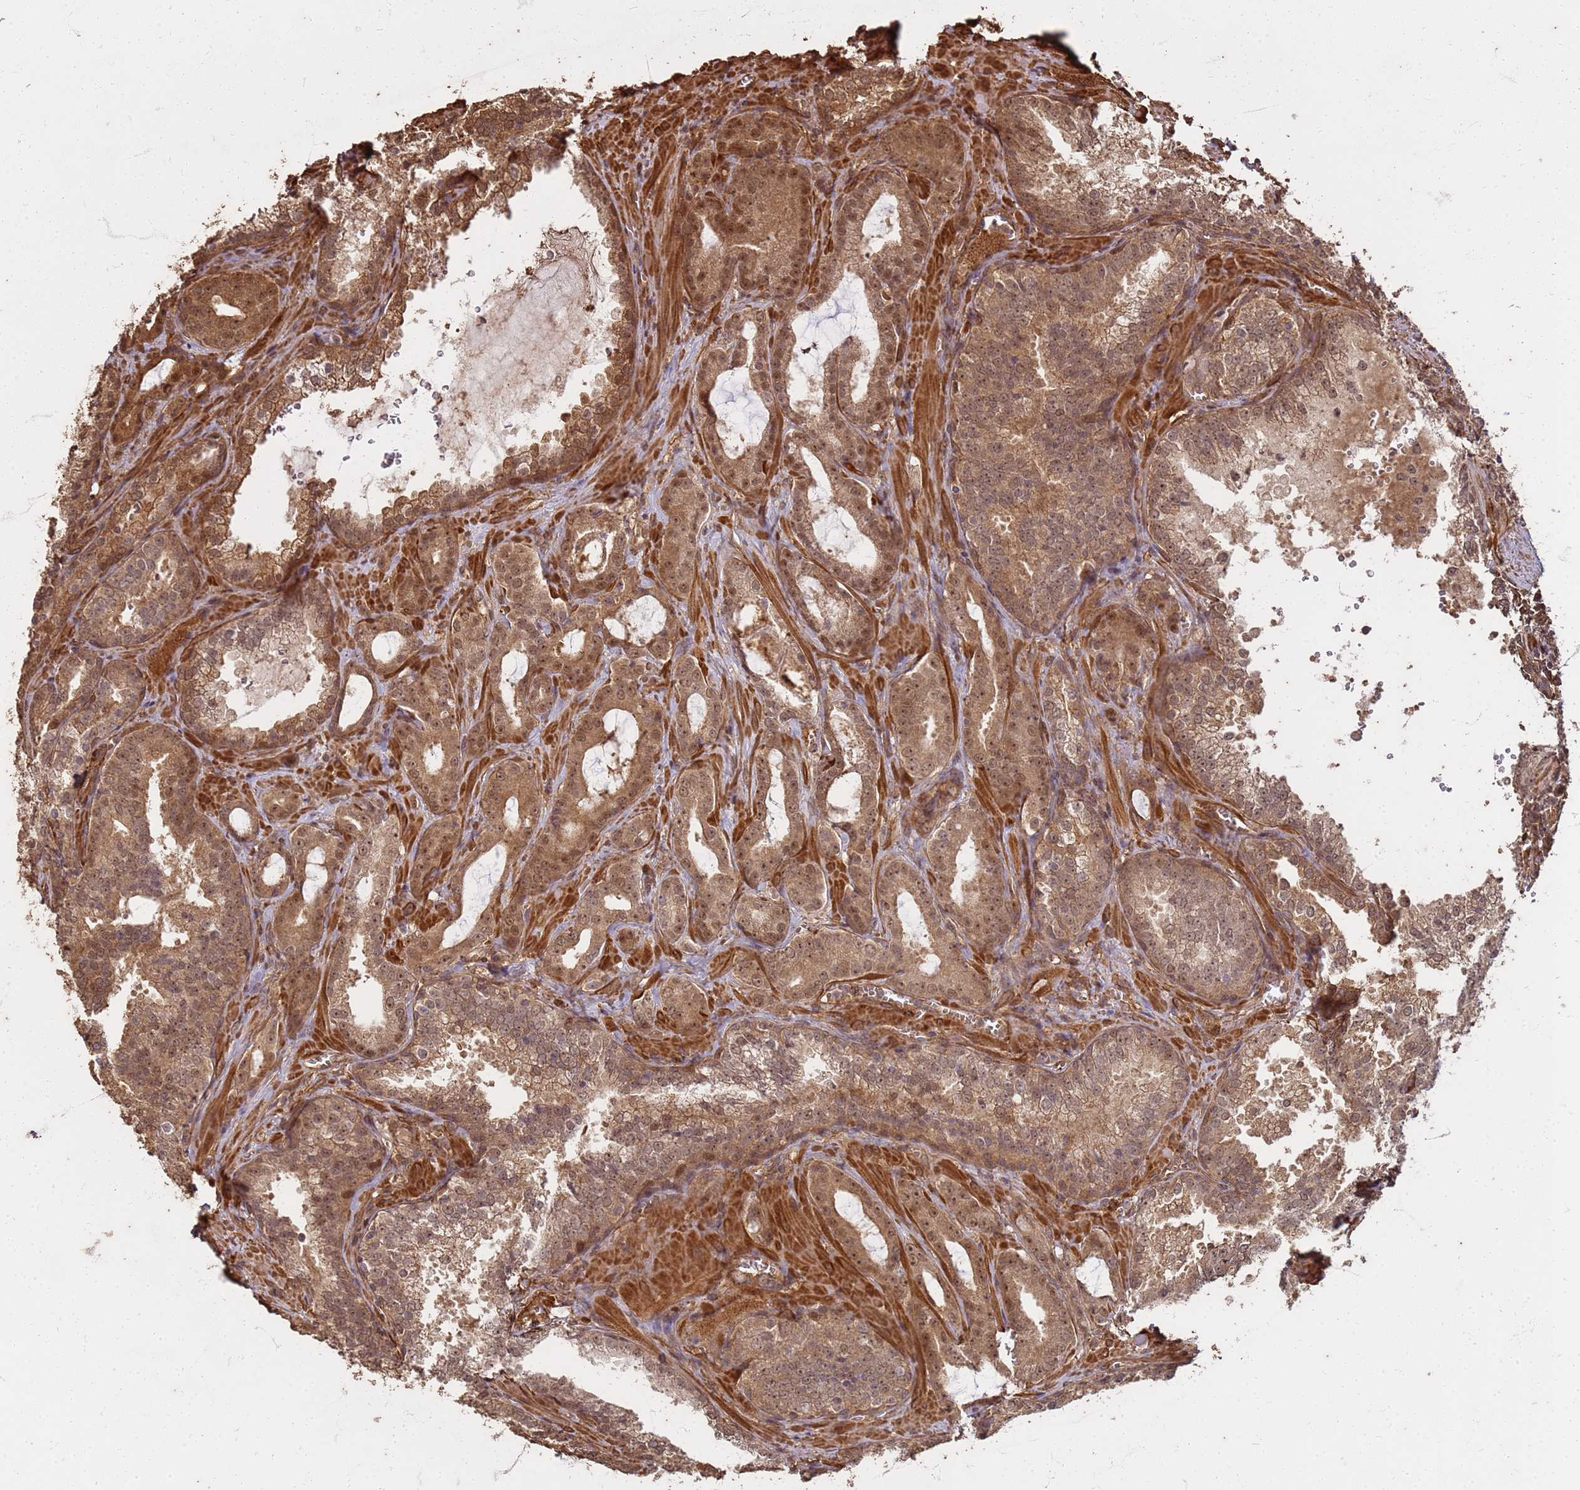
{"staining": {"intensity": "moderate", "quantity": ">75%", "location": "cytoplasmic/membranous,nuclear"}, "tissue": "prostate cancer", "cell_type": "Tumor cells", "image_type": "cancer", "snomed": [{"axis": "morphology", "description": "Adenocarcinoma, High grade"}, {"axis": "topography", "description": "Prostate"}], "caption": "The immunohistochemical stain shows moderate cytoplasmic/membranous and nuclear positivity in tumor cells of adenocarcinoma (high-grade) (prostate) tissue.", "gene": "KIF26A", "patient": {"sex": "male", "age": 72}}